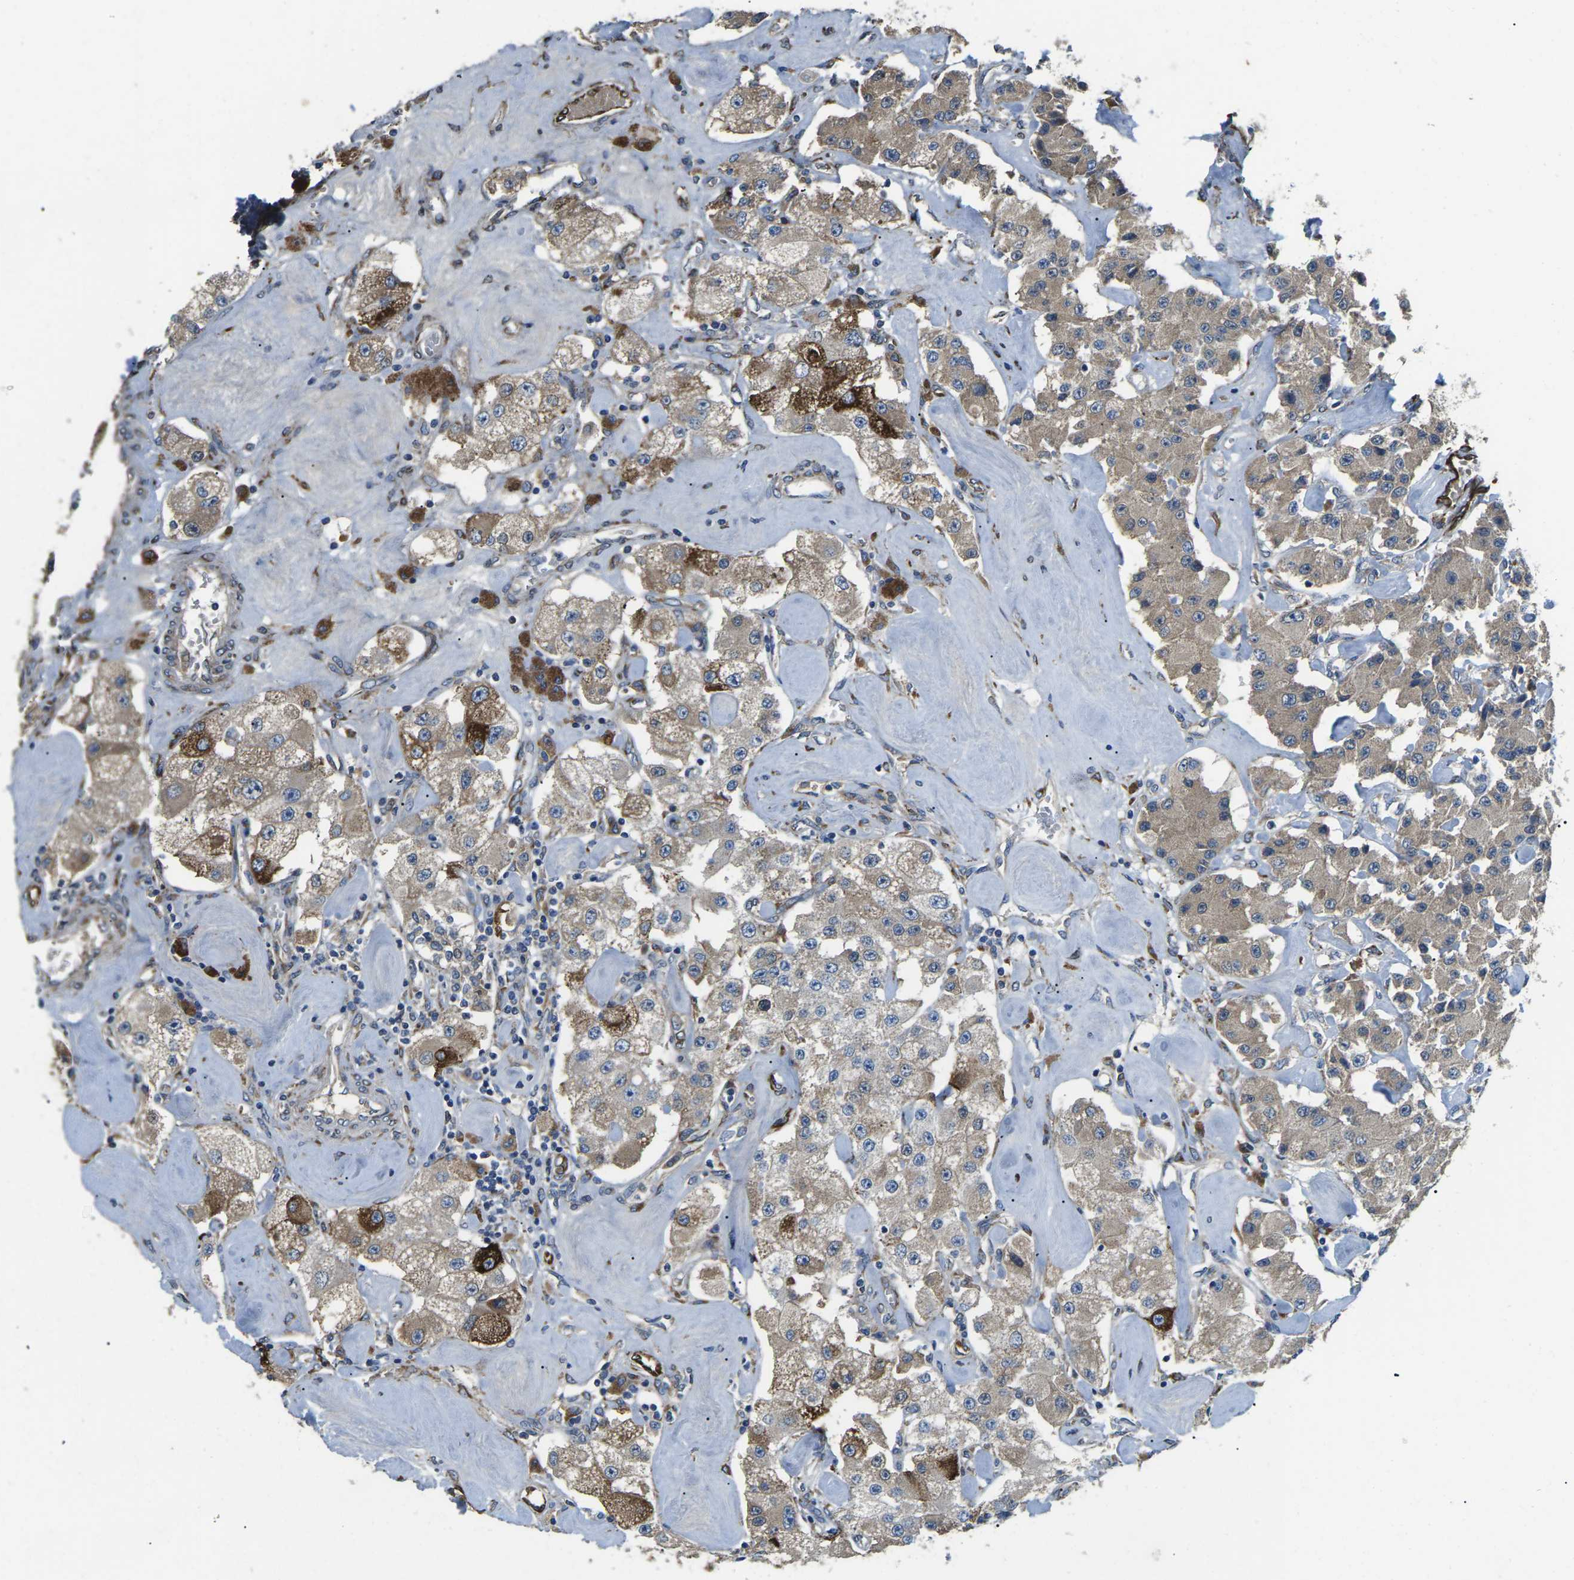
{"staining": {"intensity": "moderate", "quantity": ">75%", "location": "cytoplasmic/membranous"}, "tissue": "carcinoid", "cell_type": "Tumor cells", "image_type": "cancer", "snomed": [{"axis": "morphology", "description": "Carcinoid, malignant, NOS"}, {"axis": "topography", "description": "Pancreas"}], "caption": "Human carcinoid (malignant) stained with a brown dye reveals moderate cytoplasmic/membranous positive expression in about >75% of tumor cells.", "gene": "PDZD8", "patient": {"sex": "male", "age": 41}}